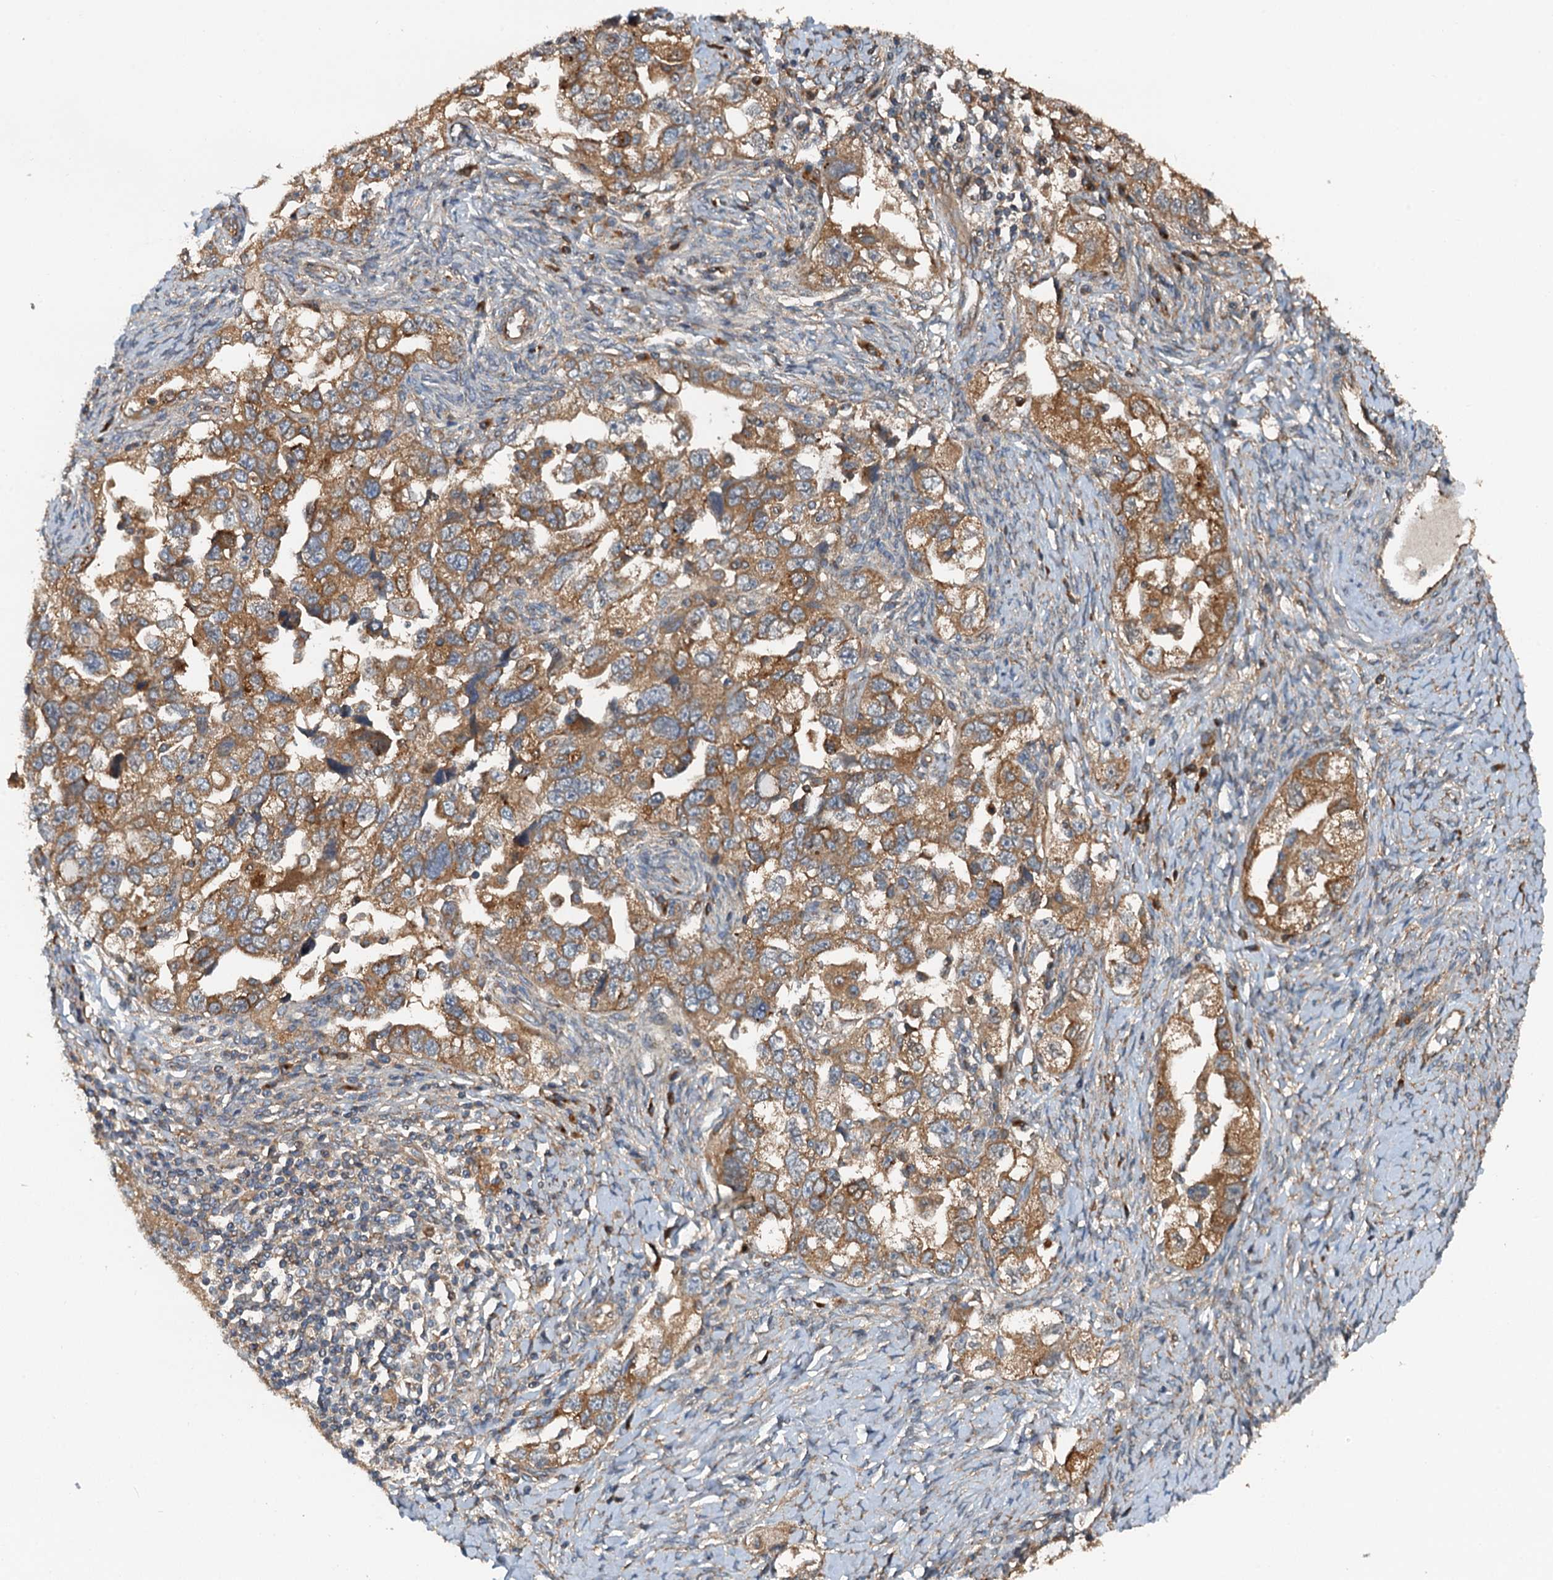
{"staining": {"intensity": "moderate", "quantity": ">75%", "location": "cytoplasmic/membranous"}, "tissue": "ovarian cancer", "cell_type": "Tumor cells", "image_type": "cancer", "snomed": [{"axis": "morphology", "description": "Carcinoma, NOS"}, {"axis": "morphology", "description": "Cystadenocarcinoma, serous, NOS"}, {"axis": "topography", "description": "Ovary"}], "caption": "Tumor cells display moderate cytoplasmic/membranous positivity in approximately >75% of cells in serous cystadenocarcinoma (ovarian). The staining was performed using DAB to visualize the protein expression in brown, while the nuclei were stained in blue with hematoxylin (Magnification: 20x).", "gene": "COG3", "patient": {"sex": "female", "age": 69}}